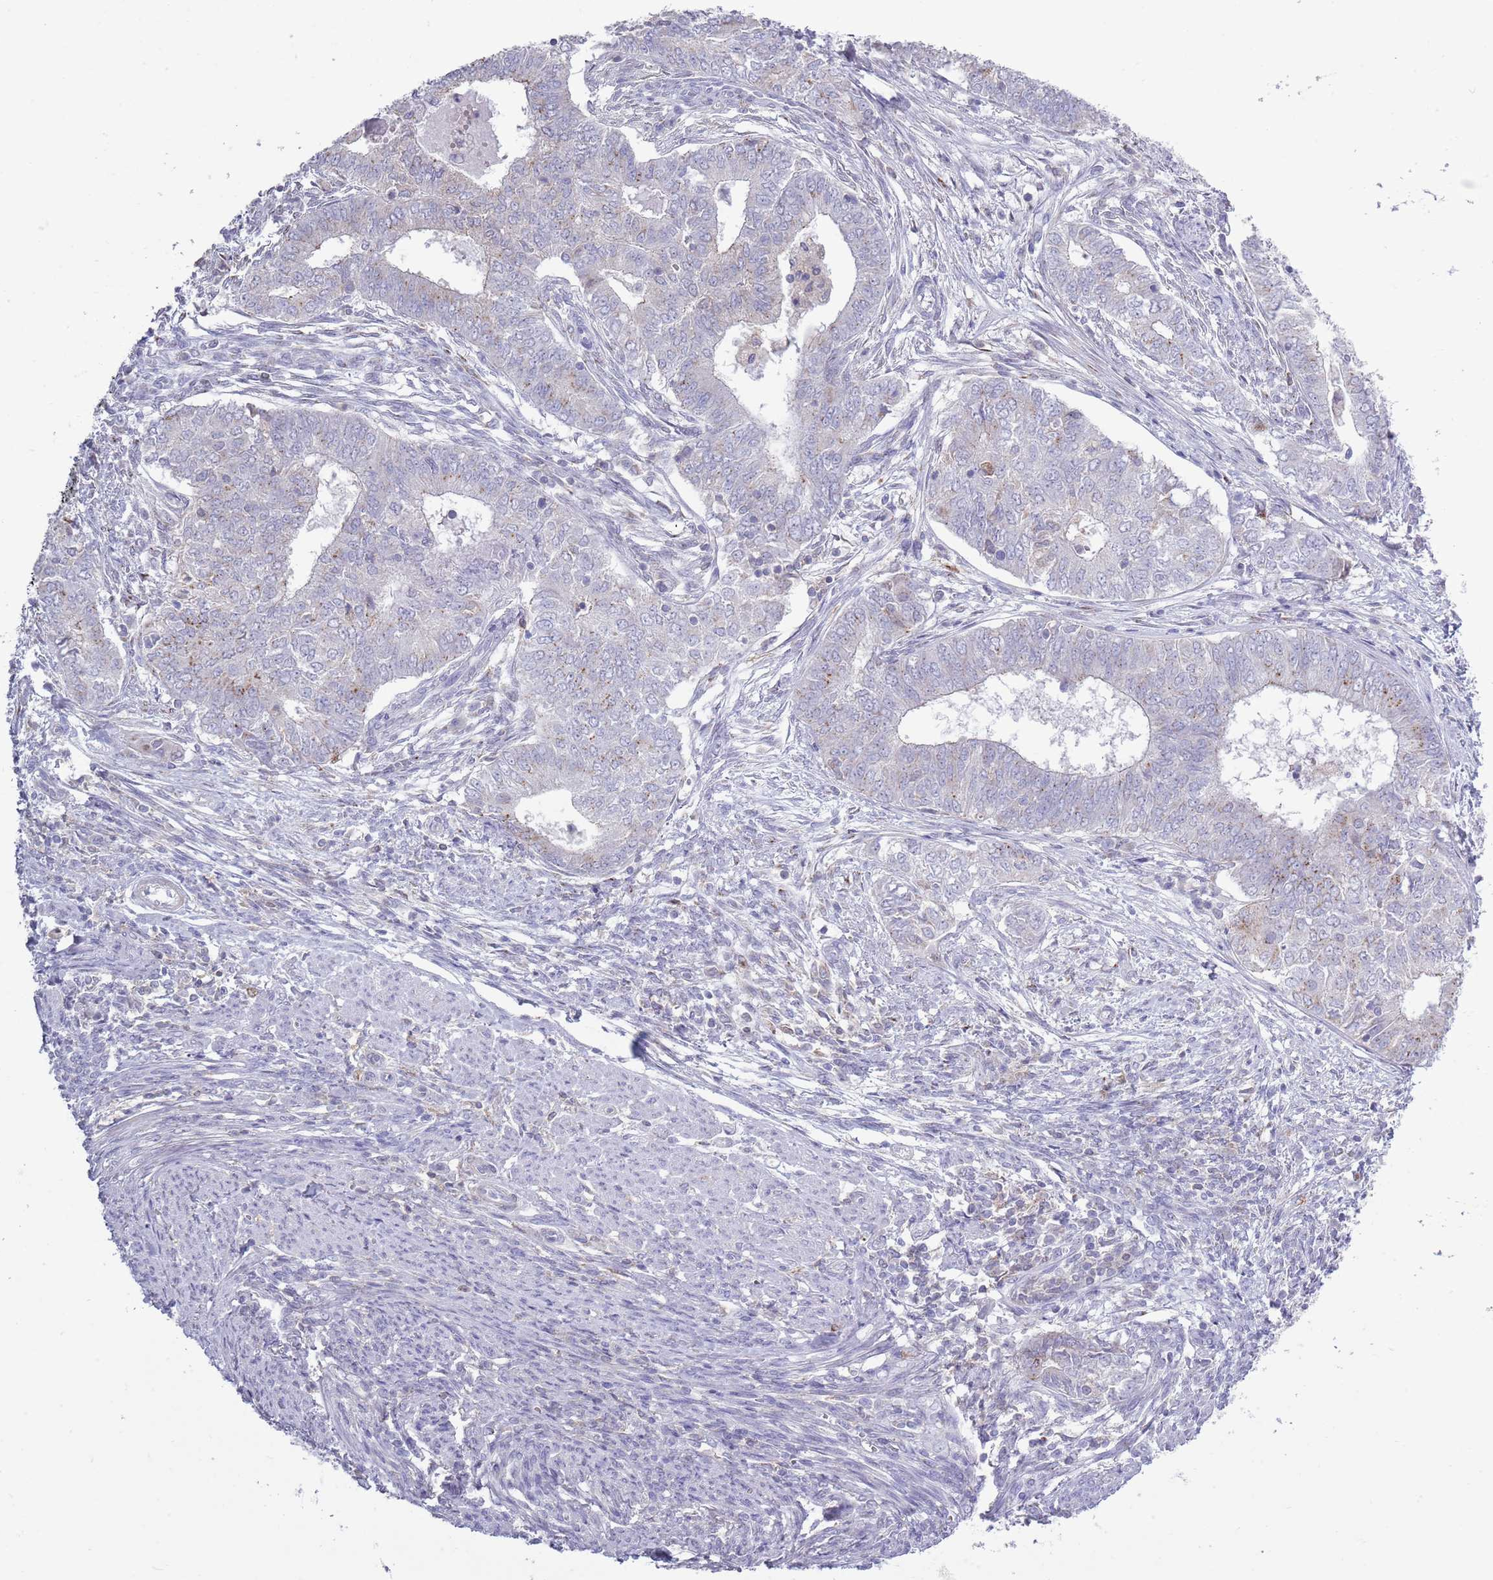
{"staining": {"intensity": "weak", "quantity": "<25%", "location": "cytoplasmic/membranous"}, "tissue": "endometrial cancer", "cell_type": "Tumor cells", "image_type": "cancer", "snomed": [{"axis": "morphology", "description": "Adenocarcinoma, NOS"}, {"axis": "topography", "description": "Endometrium"}], "caption": "There is no significant expression in tumor cells of endometrial cancer (adenocarcinoma). (DAB immunohistochemistry (IHC), high magnification).", "gene": "ACSBG1", "patient": {"sex": "female", "age": 62}}